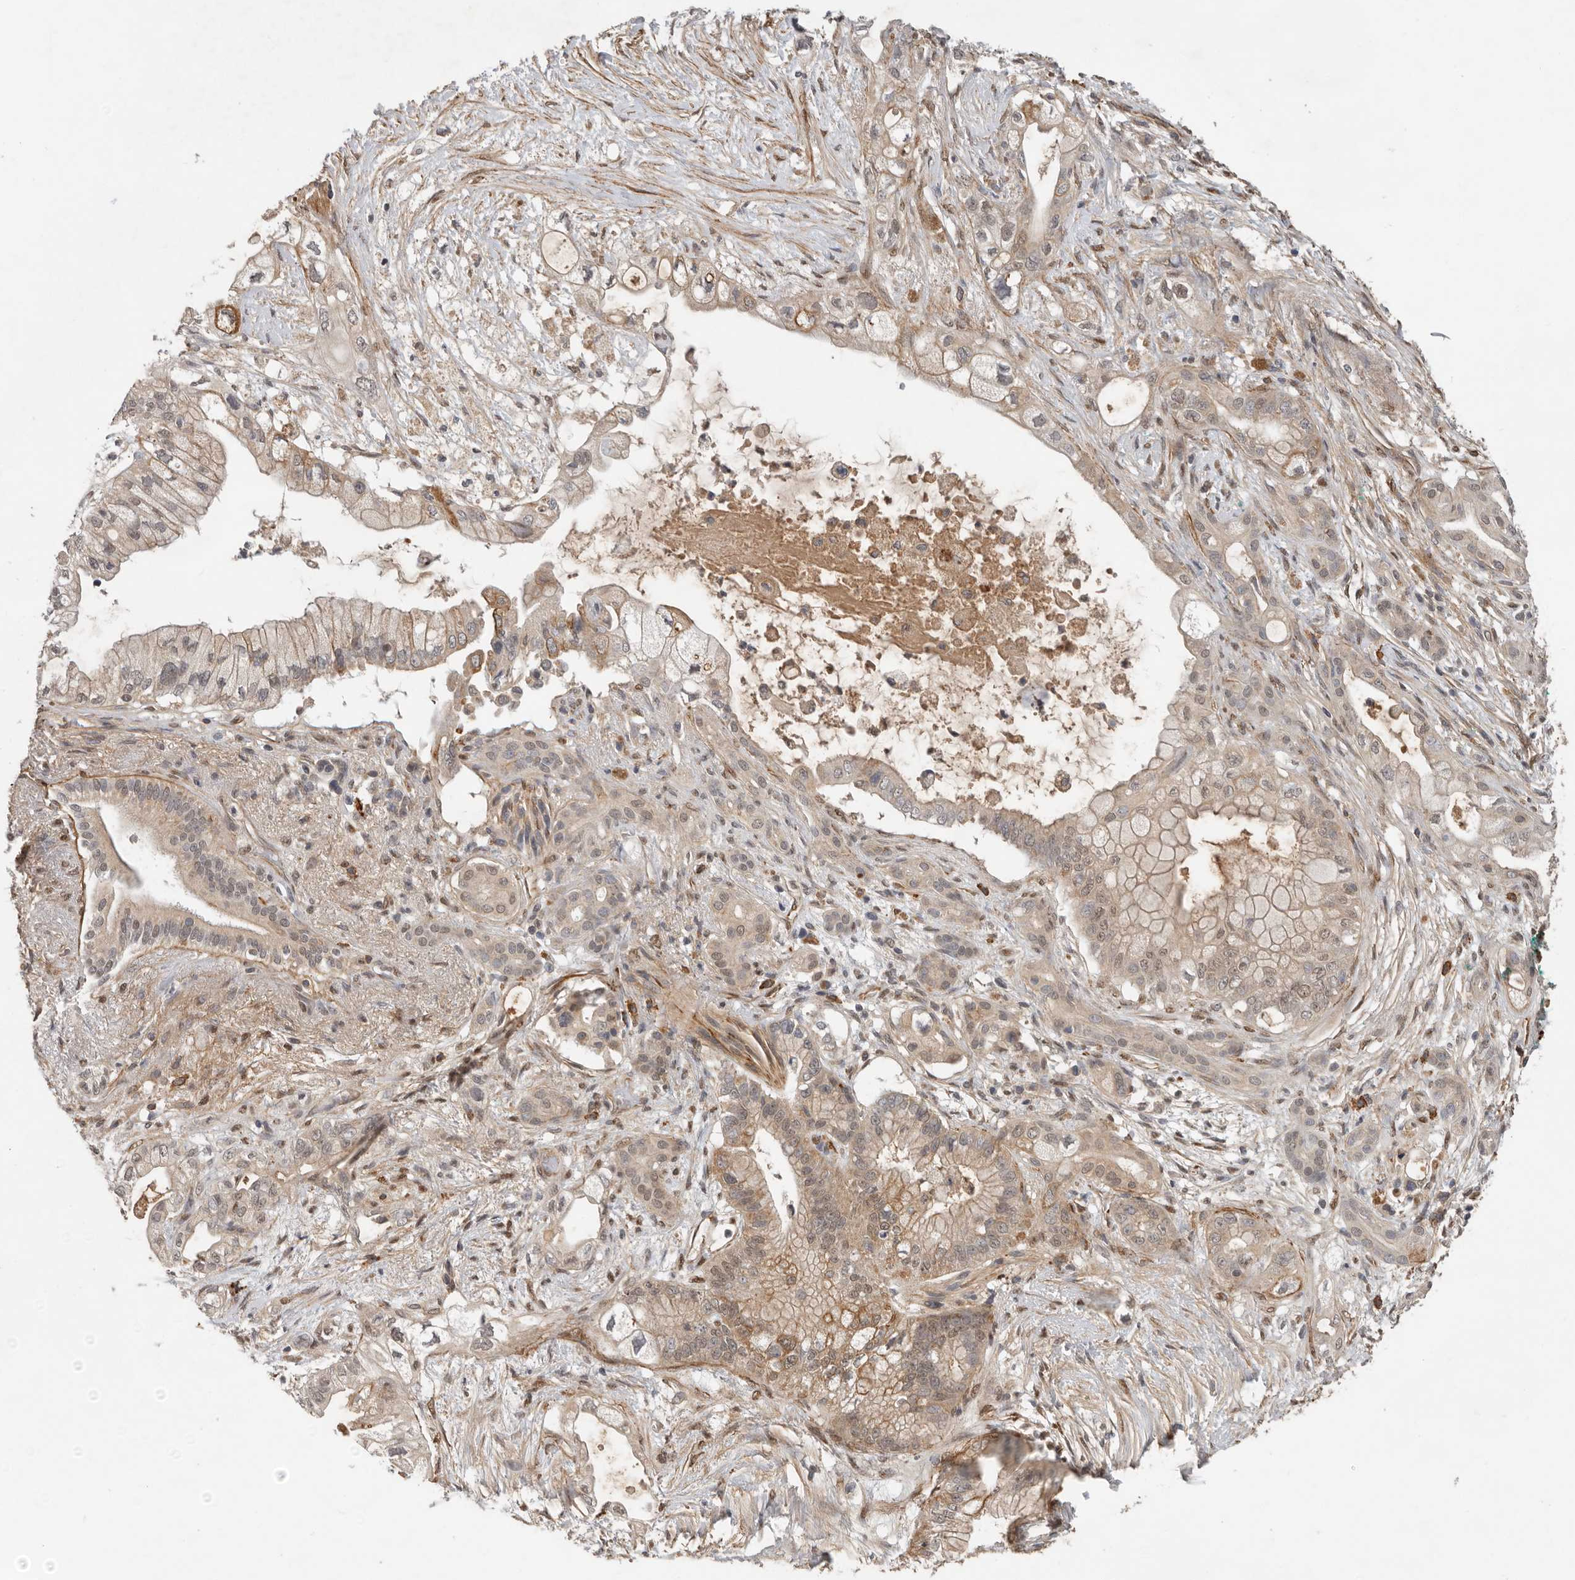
{"staining": {"intensity": "weak", "quantity": "25%-75%", "location": "cytoplasmic/membranous"}, "tissue": "pancreatic cancer", "cell_type": "Tumor cells", "image_type": "cancer", "snomed": [{"axis": "morphology", "description": "Adenocarcinoma, NOS"}, {"axis": "topography", "description": "Pancreas"}], "caption": "Immunohistochemistry (DAB (3,3'-diaminobenzidine)) staining of human pancreatic cancer (adenocarcinoma) displays weak cytoplasmic/membranous protein staining in about 25%-75% of tumor cells. (Brightfield microscopy of DAB IHC at high magnification).", "gene": "RNF157", "patient": {"sex": "male", "age": 53}}